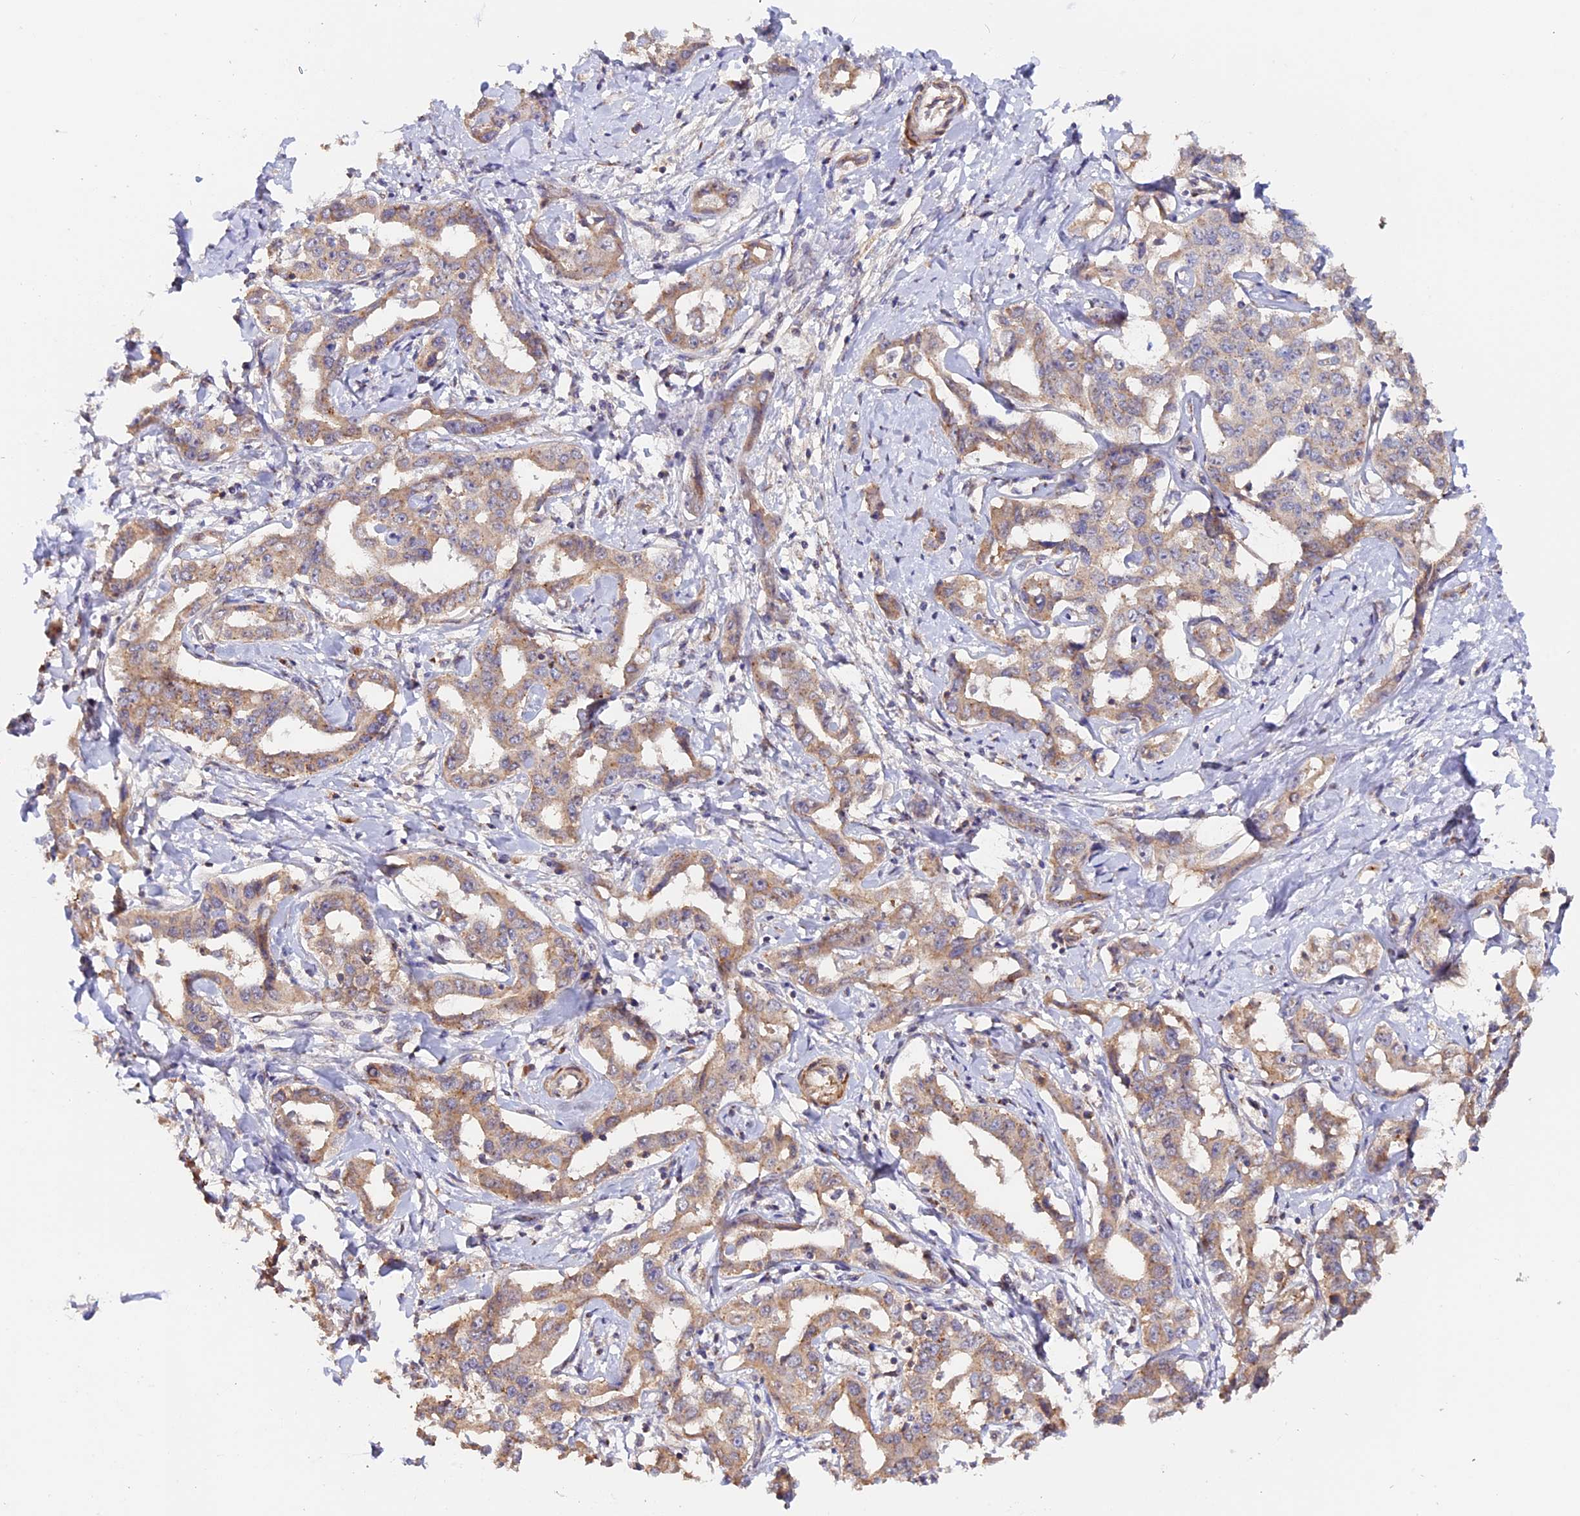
{"staining": {"intensity": "weak", "quantity": ">75%", "location": "cytoplasmic/membranous"}, "tissue": "liver cancer", "cell_type": "Tumor cells", "image_type": "cancer", "snomed": [{"axis": "morphology", "description": "Cholangiocarcinoma"}, {"axis": "topography", "description": "Liver"}], "caption": "Protein staining of liver cancer tissue exhibits weak cytoplasmic/membranous staining in about >75% of tumor cells.", "gene": "TANGO6", "patient": {"sex": "male", "age": 59}}